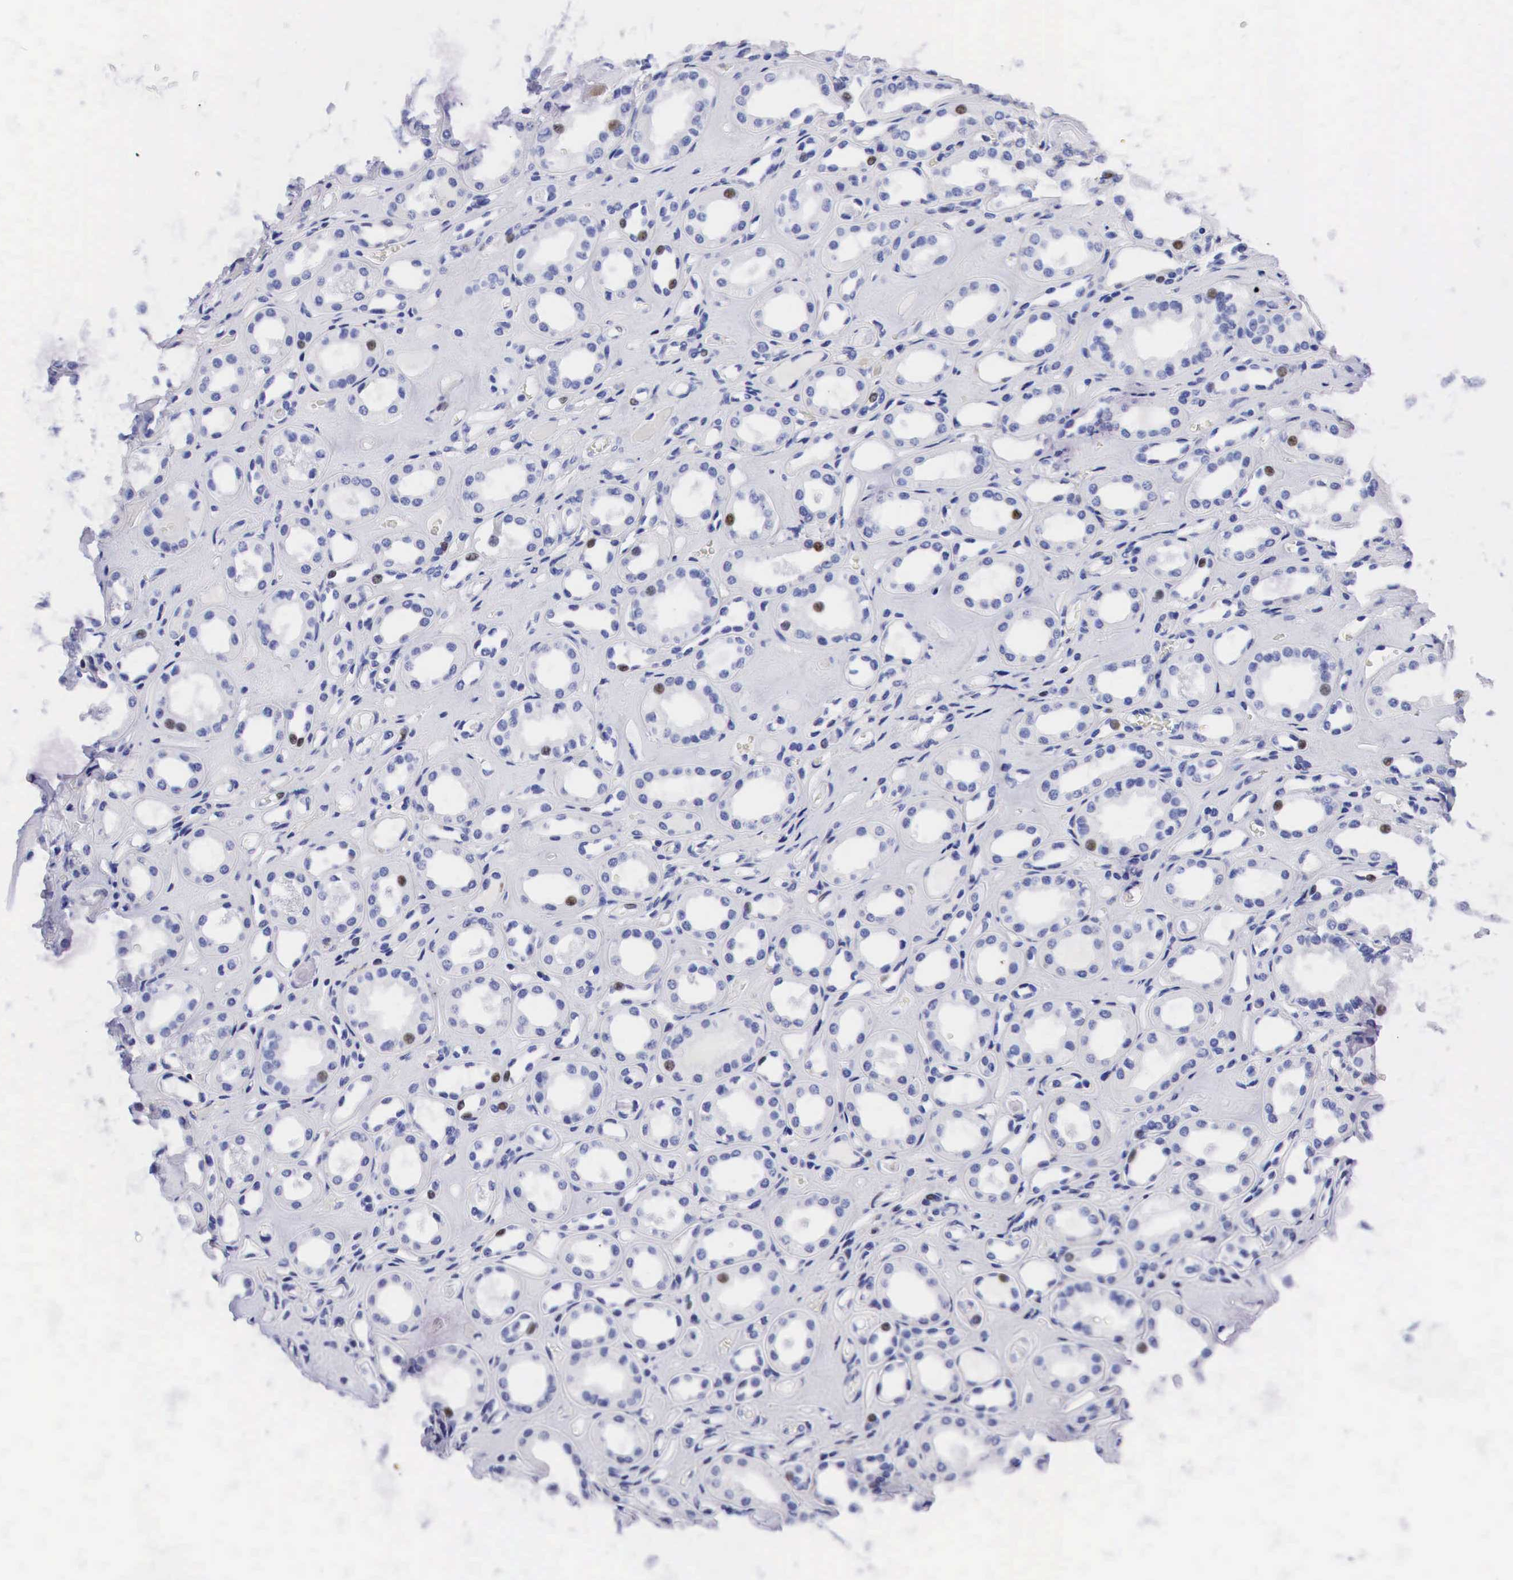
{"staining": {"intensity": "weak", "quantity": "<25%", "location": "nuclear"}, "tissue": "kidney", "cell_type": "Cells in tubules", "image_type": "normal", "snomed": [{"axis": "morphology", "description": "Normal tissue, NOS"}, {"axis": "topography", "description": "Kidney"}], "caption": "Cells in tubules show no significant expression in normal kidney. Brightfield microscopy of immunohistochemistry (IHC) stained with DAB (brown) and hematoxylin (blue), captured at high magnification.", "gene": "PTH", "patient": {"sex": "male", "age": 61}}